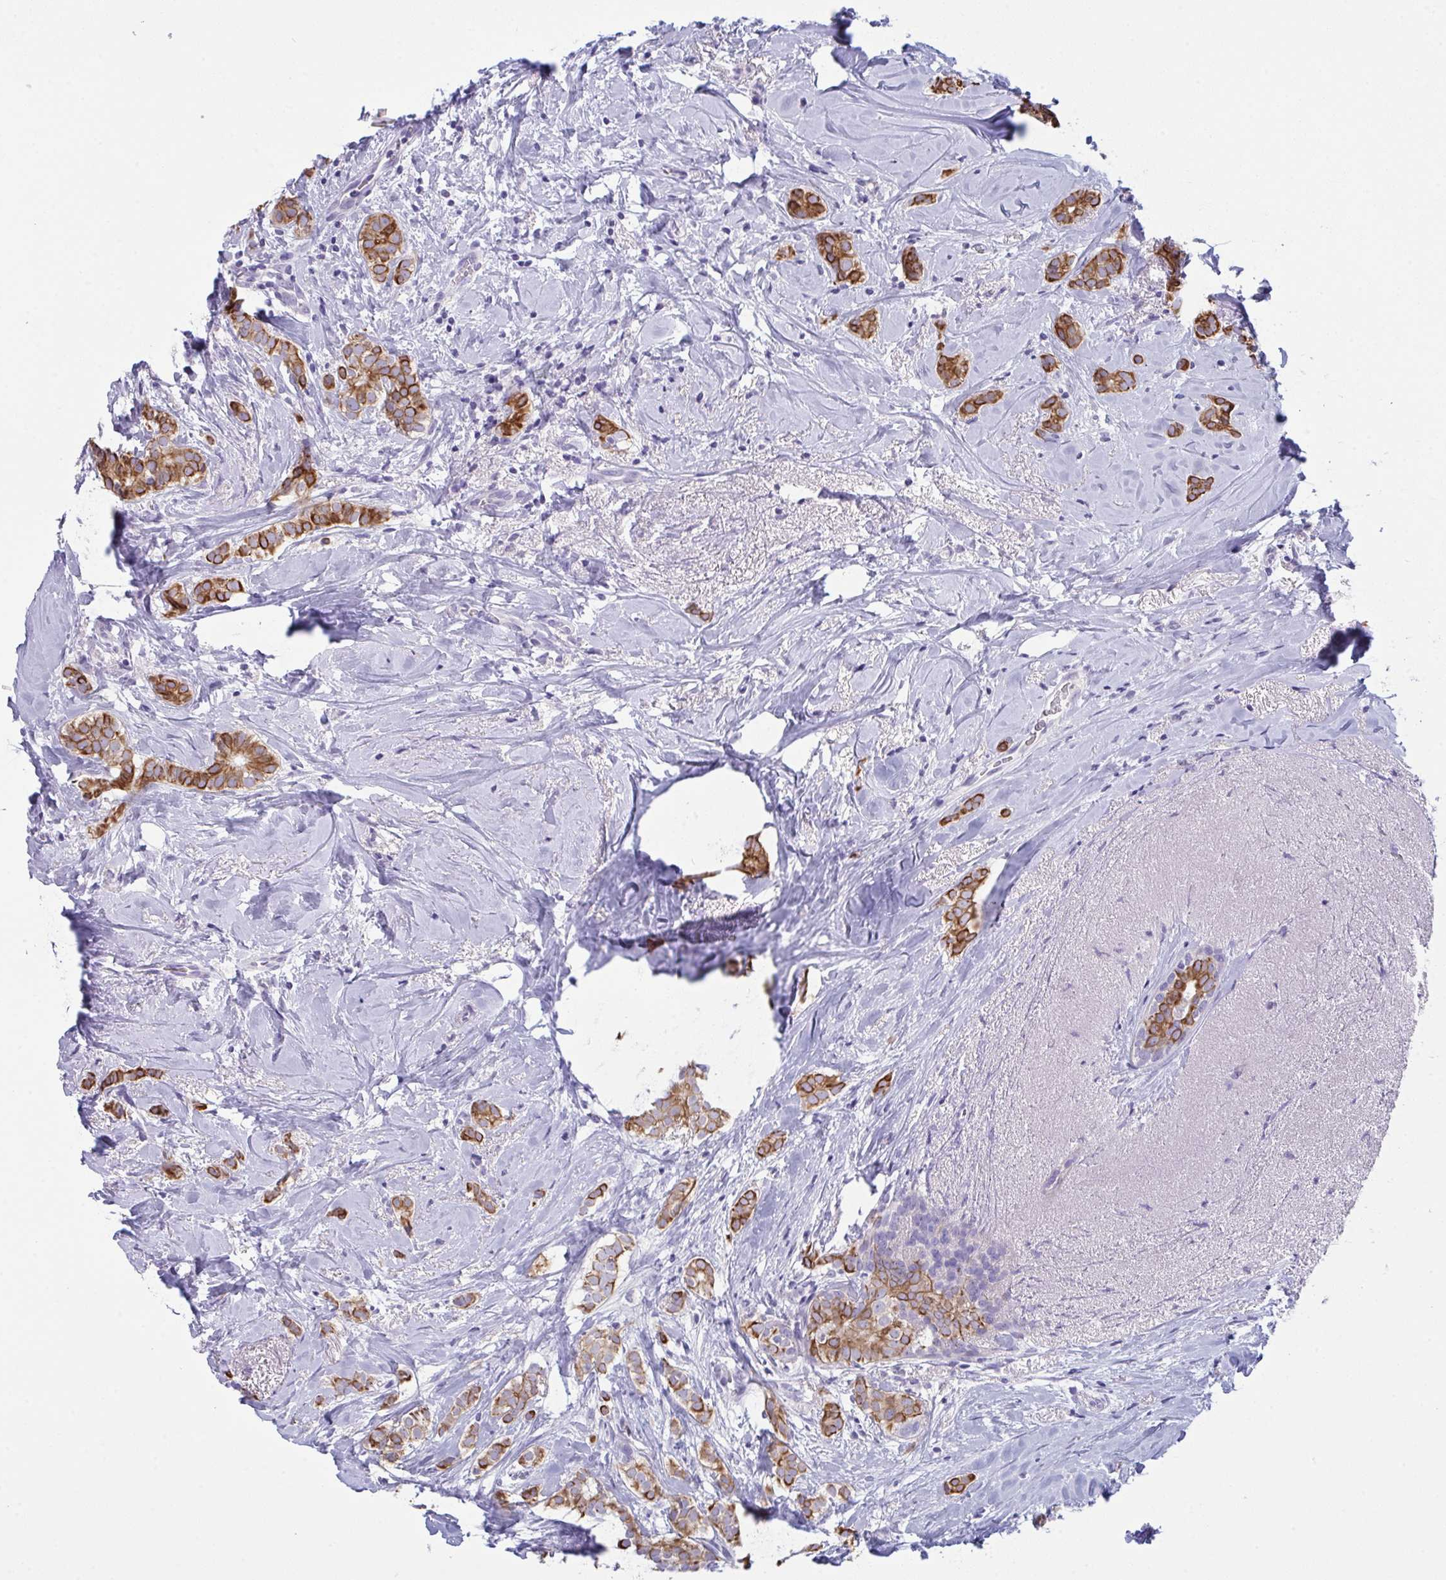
{"staining": {"intensity": "strong", "quantity": "25%-75%", "location": "cytoplasmic/membranous"}, "tissue": "breast cancer", "cell_type": "Tumor cells", "image_type": "cancer", "snomed": [{"axis": "morphology", "description": "Duct carcinoma"}, {"axis": "topography", "description": "Breast"}], "caption": "A high-resolution image shows IHC staining of breast cancer, which shows strong cytoplasmic/membranous positivity in approximately 25%-75% of tumor cells.", "gene": "TENT5D", "patient": {"sex": "female", "age": 65}}